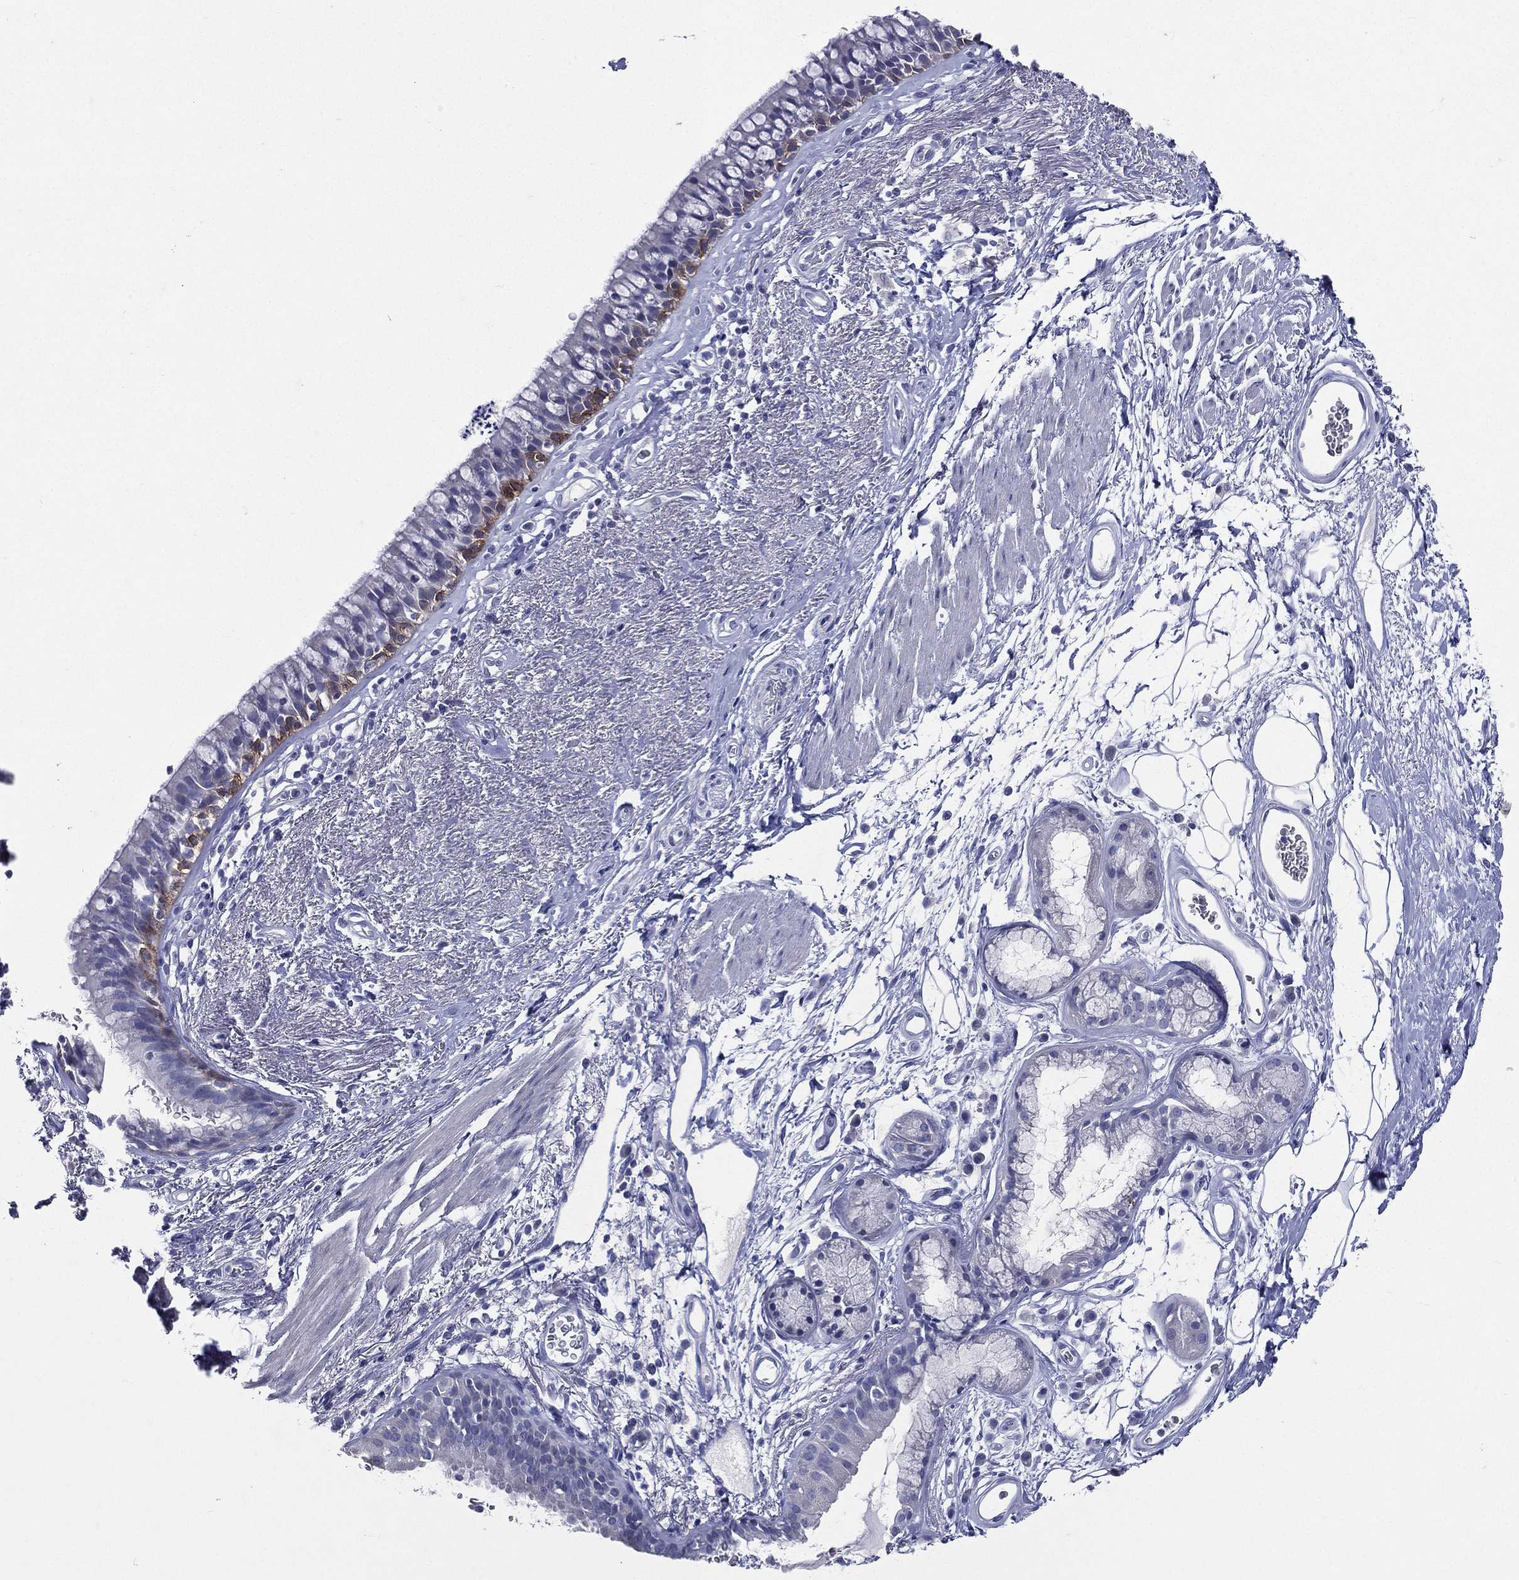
{"staining": {"intensity": "negative", "quantity": "none", "location": "none"}, "tissue": "bronchus", "cell_type": "Respiratory epithelial cells", "image_type": "normal", "snomed": [{"axis": "morphology", "description": "Normal tissue, NOS"}, {"axis": "topography", "description": "Bronchus"}], "caption": "IHC of benign human bronchus demonstrates no staining in respiratory epithelial cells.", "gene": "TGM1", "patient": {"sex": "male", "age": 82}}